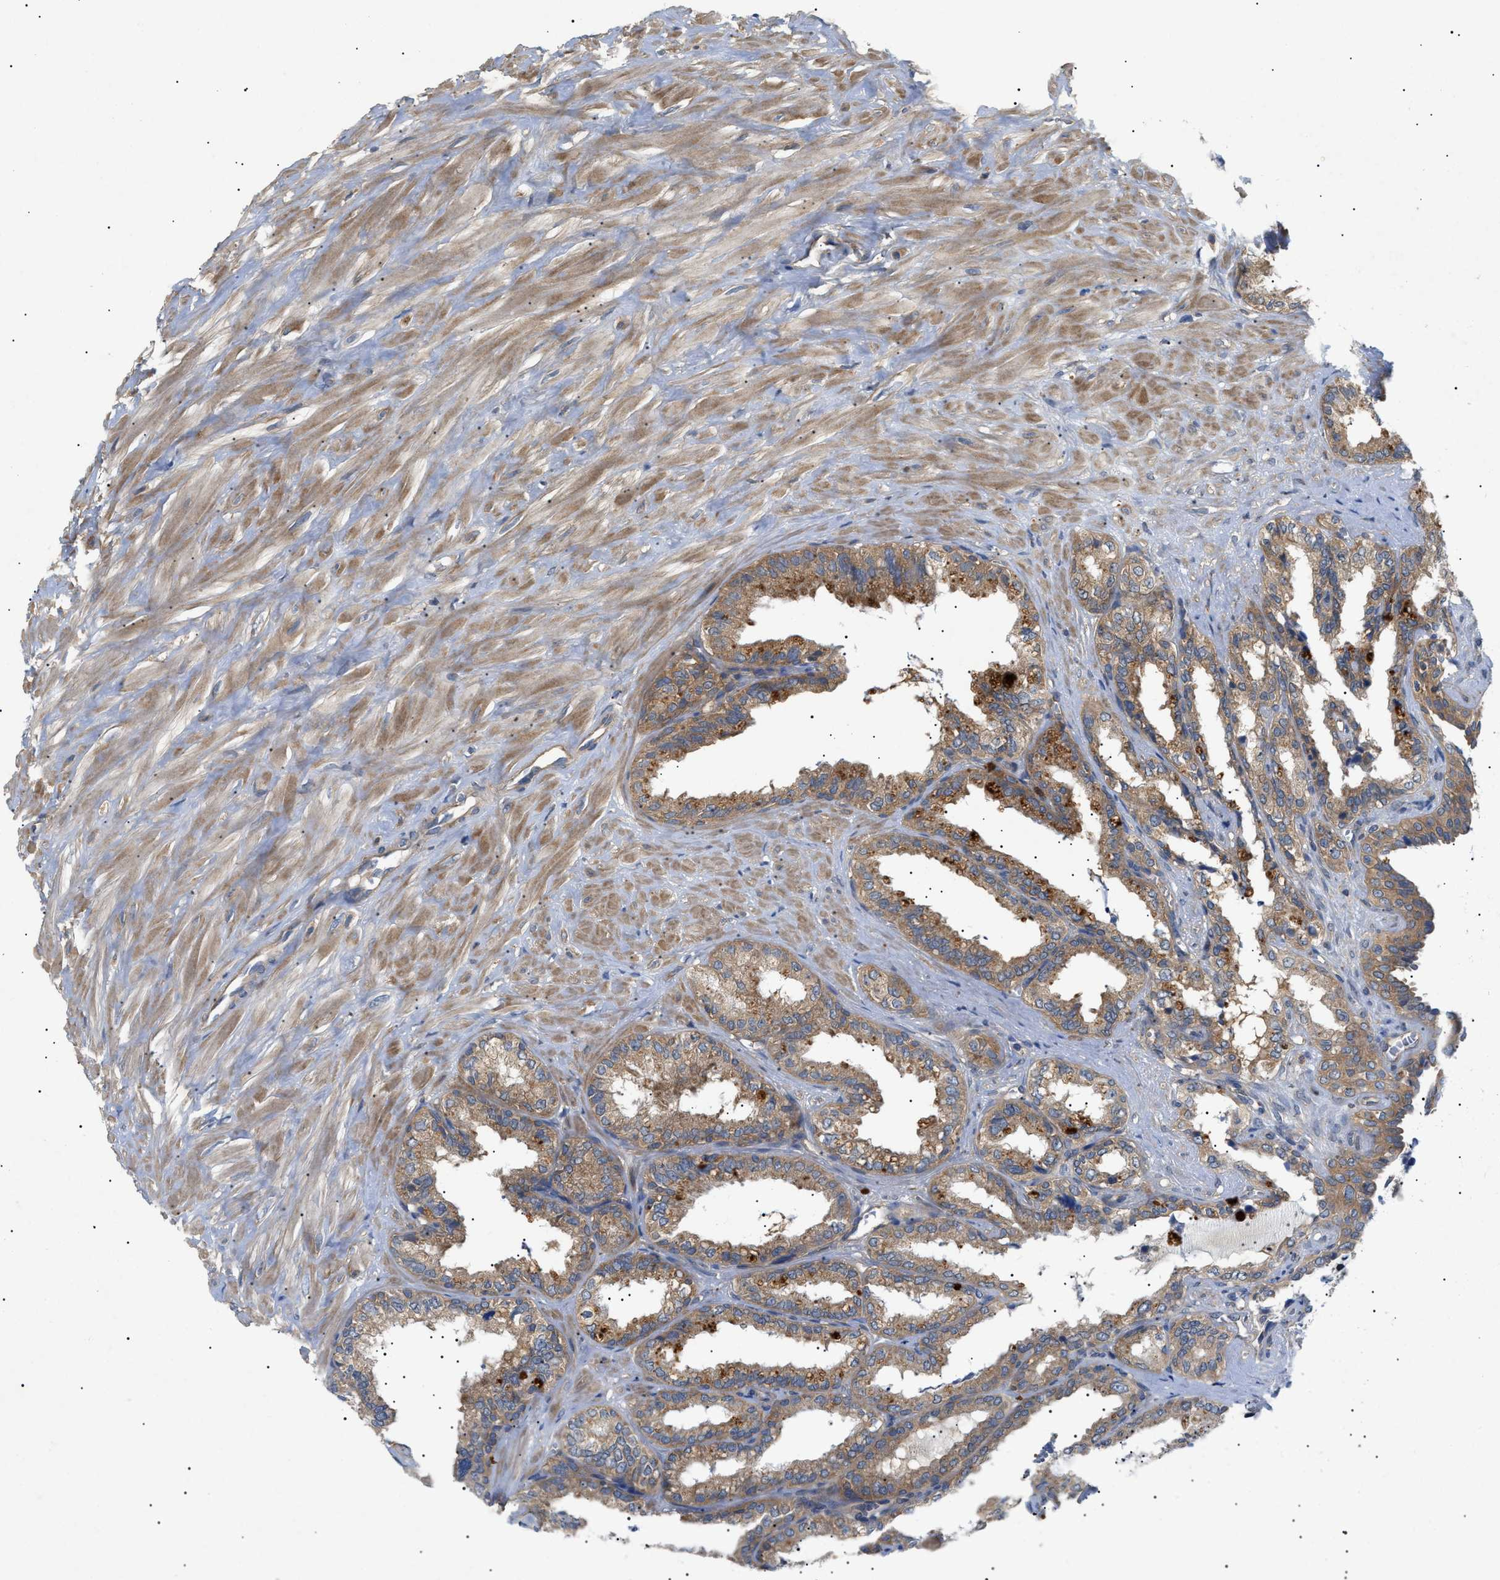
{"staining": {"intensity": "weak", "quantity": ">75%", "location": "cytoplasmic/membranous"}, "tissue": "seminal vesicle", "cell_type": "Glandular cells", "image_type": "normal", "snomed": [{"axis": "morphology", "description": "Normal tissue, NOS"}, {"axis": "topography", "description": "Seminal veicle"}], "caption": "A low amount of weak cytoplasmic/membranous staining is seen in approximately >75% of glandular cells in unremarkable seminal vesicle. (DAB IHC with brightfield microscopy, high magnification).", "gene": "RIPK1", "patient": {"sex": "male", "age": 64}}